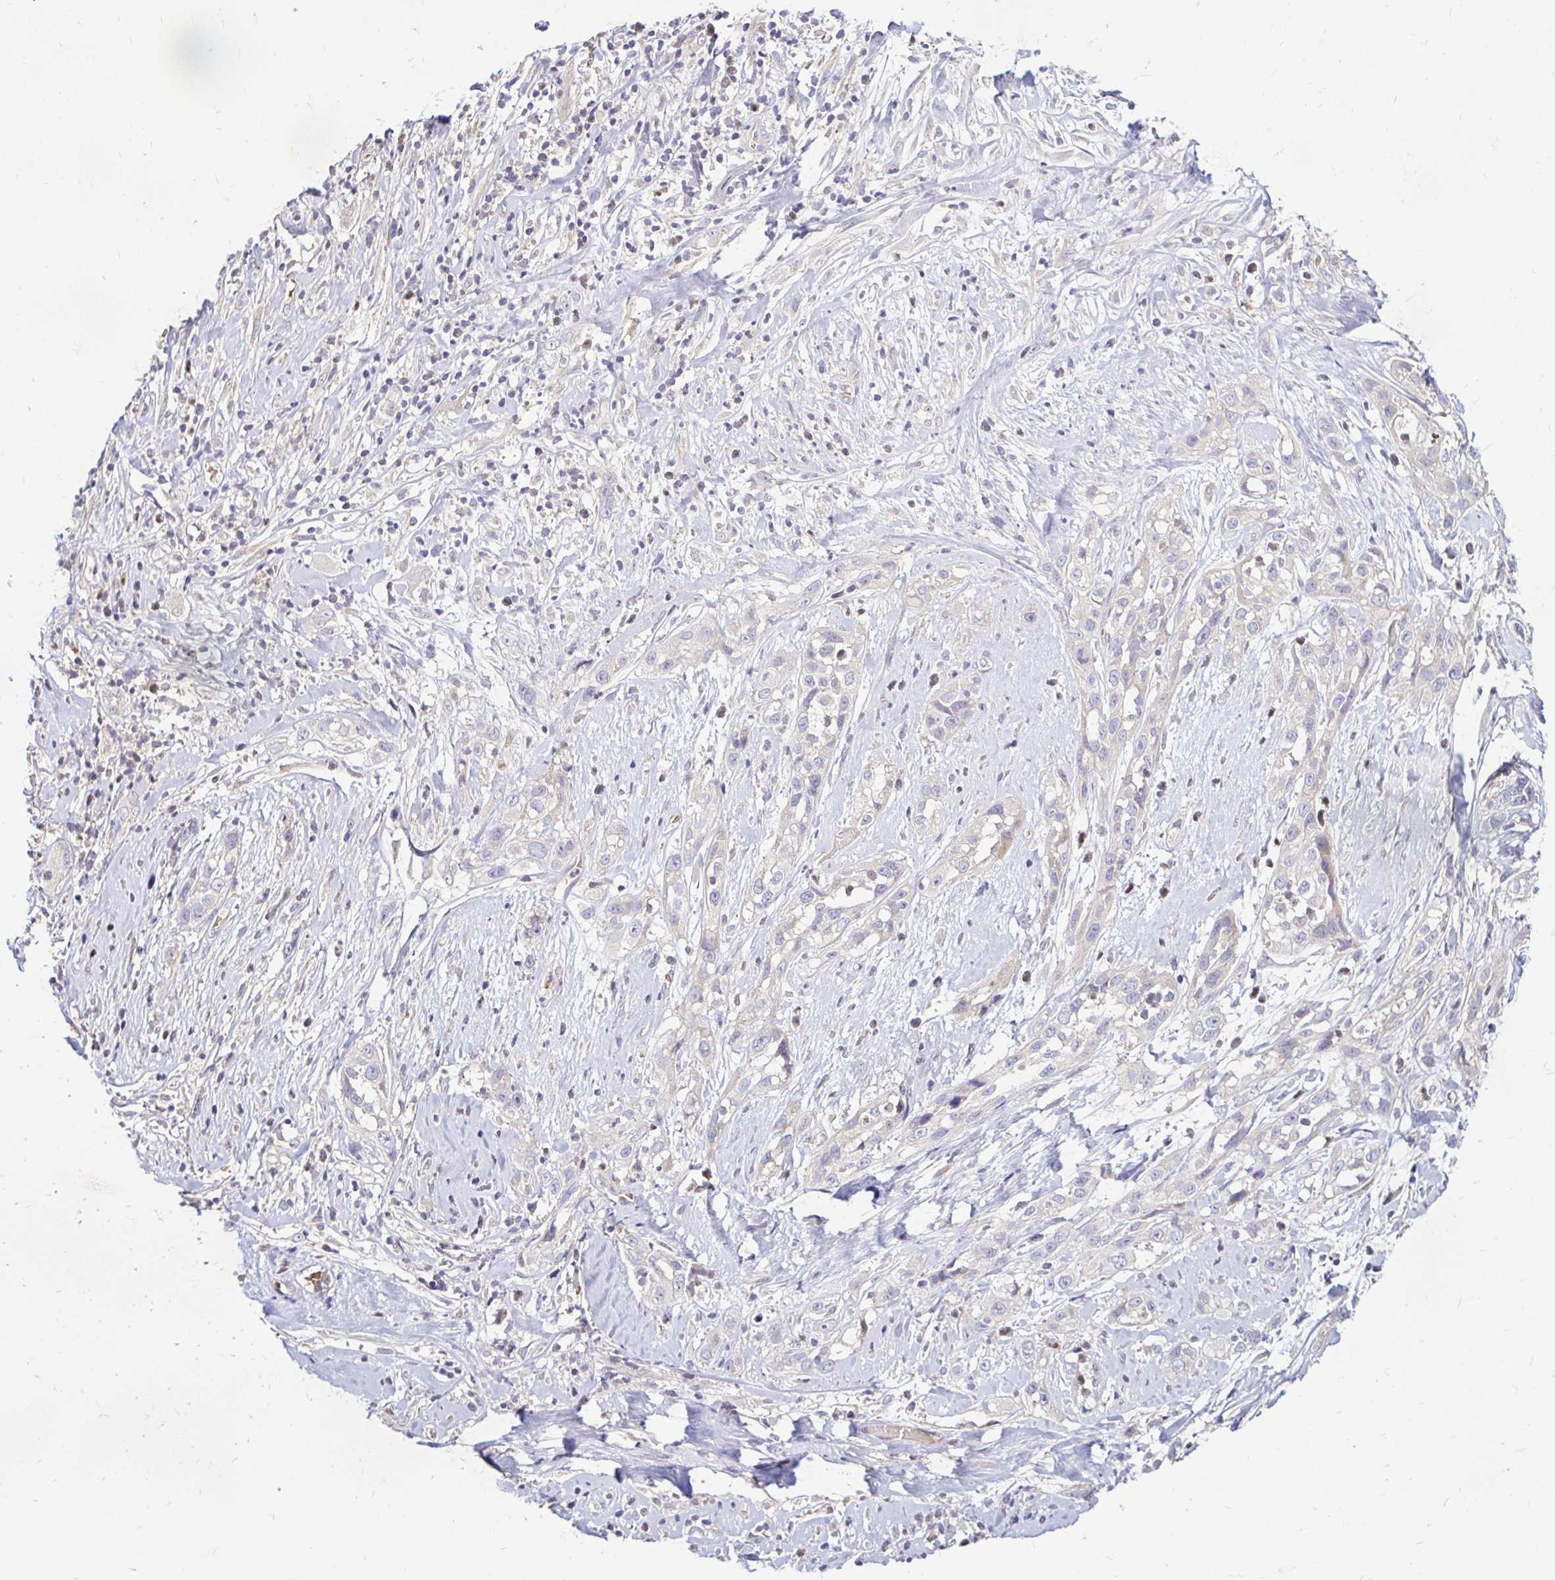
{"staining": {"intensity": "negative", "quantity": "none", "location": "none"}, "tissue": "skin cancer", "cell_type": "Tumor cells", "image_type": "cancer", "snomed": [{"axis": "morphology", "description": "Squamous cell carcinoma, NOS"}, {"axis": "topography", "description": "Skin"}], "caption": "Tumor cells show no significant staining in skin squamous cell carcinoma.", "gene": "ARHGEF37", "patient": {"sex": "male", "age": 82}}